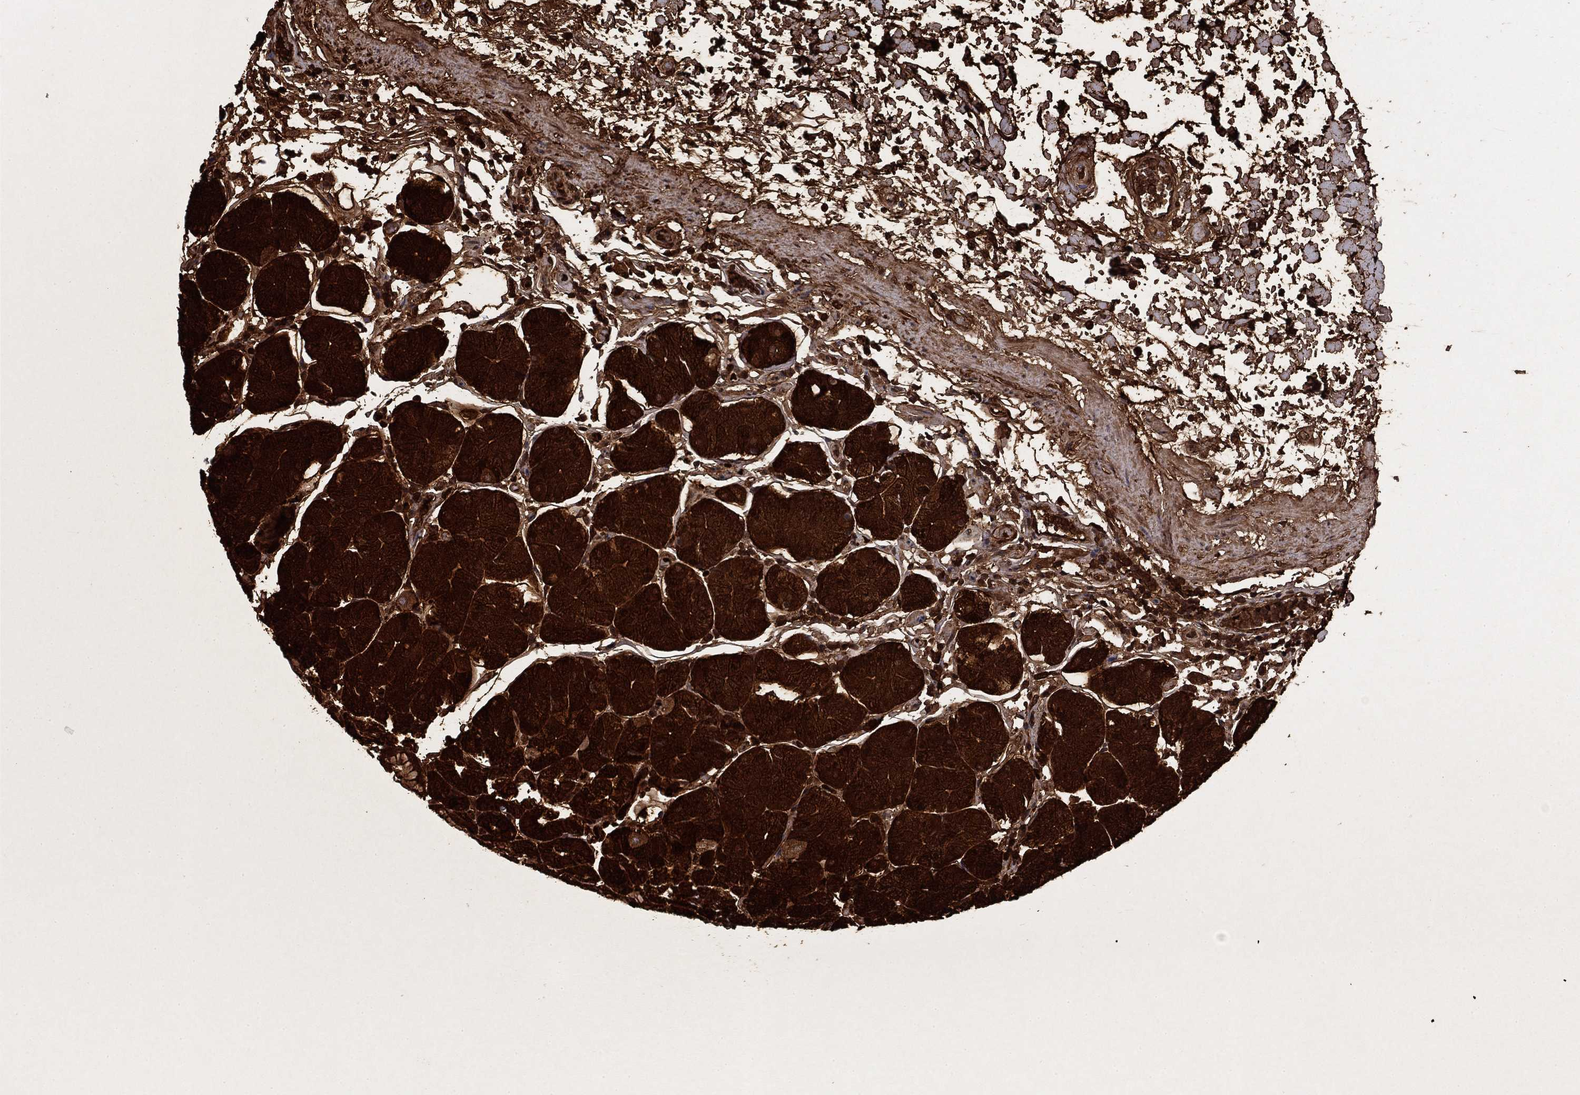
{"staining": {"intensity": "strong", "quantity": ">75%", "location": "cytoplasmic/membranous"}, "tissue": "stomach", "cell_type": "Glandular cells", "image_type": "normal", "snomed": [{"axis": "morphology", "description": "Normal tissue, NOS"}, {"axis": "topography", "description": "Stomach"}], "caption": "Immunohistochemistry of benign human stomach demonstrates high levels of strong cytoplasmic/membranous positivity in about >75% of glandular cells. The staining was performed using DAB to visualize the protein expression in brown, while the nuclei were stained in blue with hematoxylin (Magnification: 20x).", "gene": "COL2A1", "patient": {"sex": "male", "age": 54}}